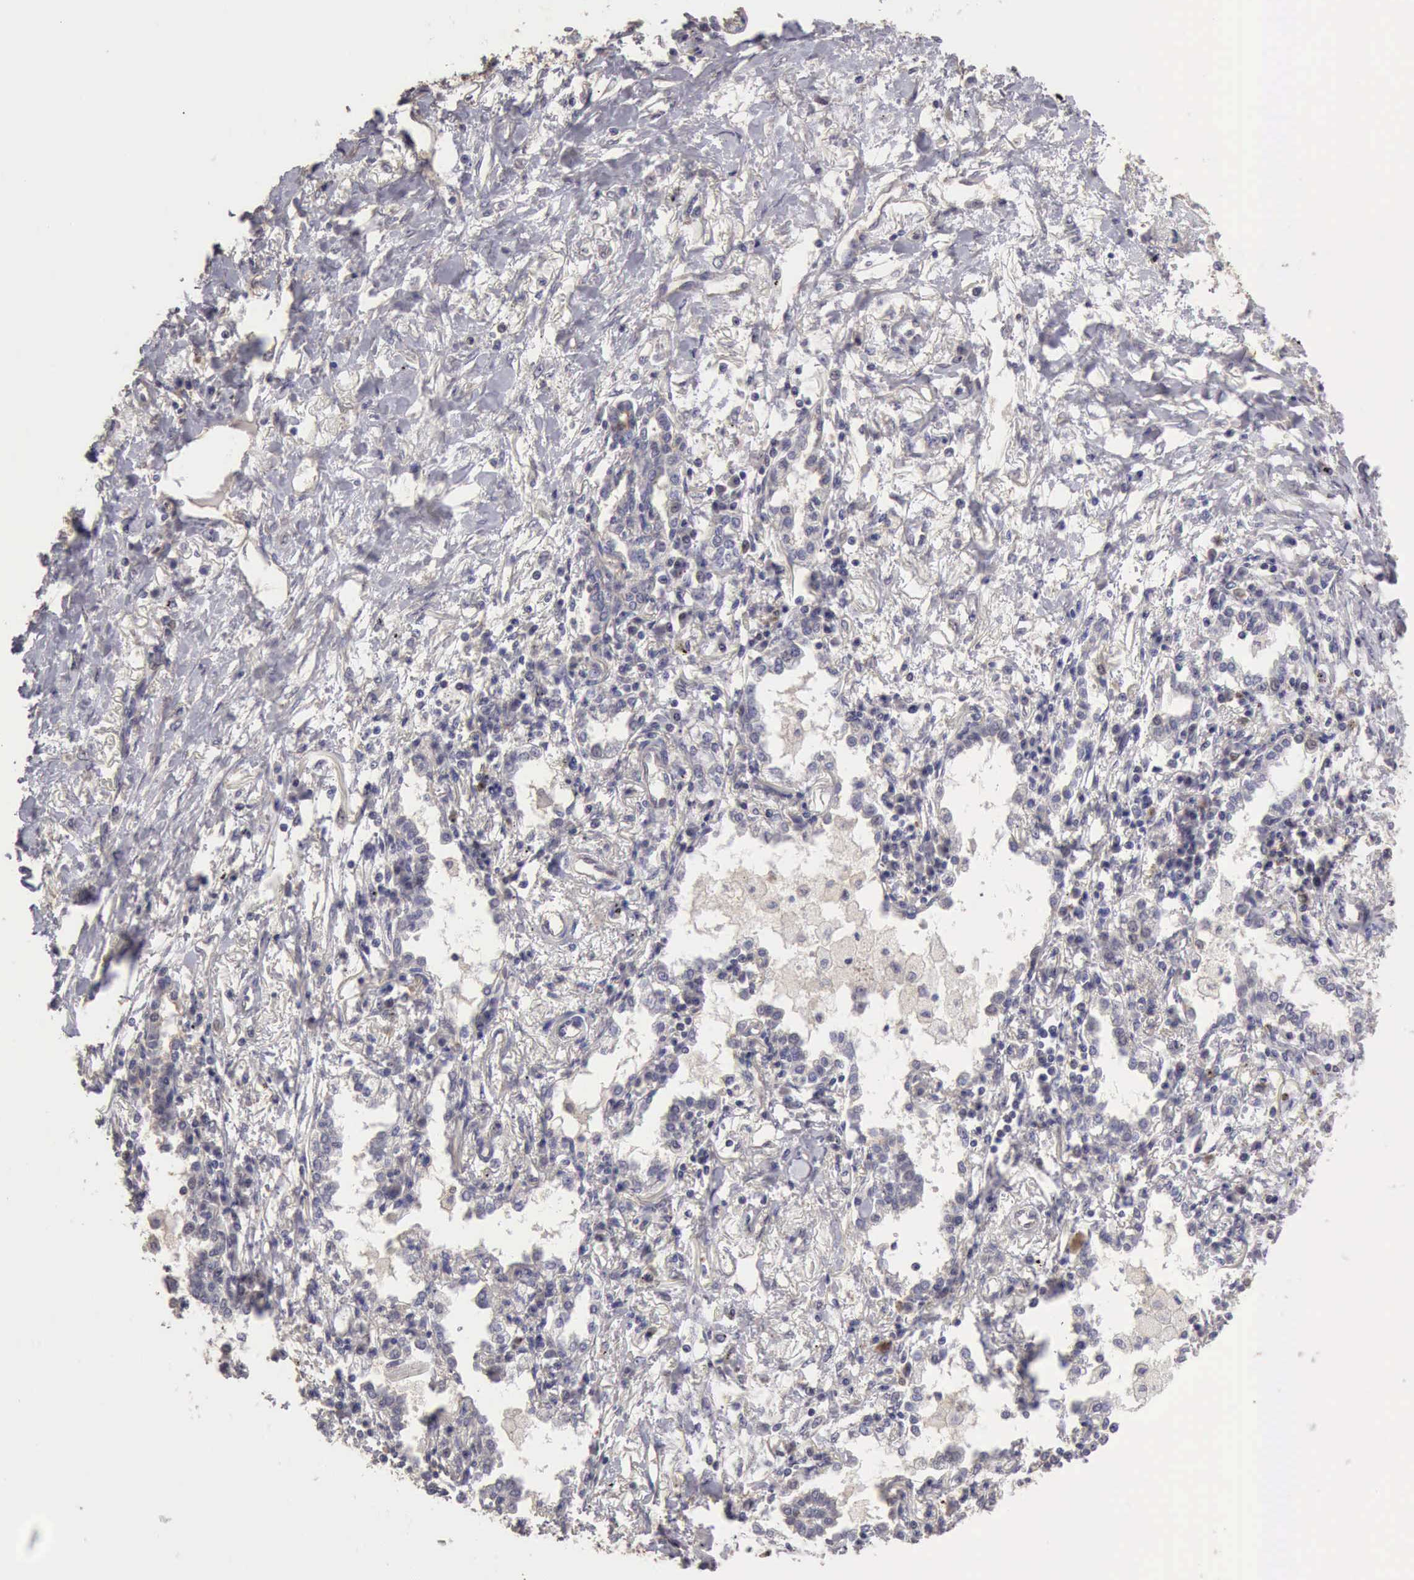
{"staining": {"intensity": "negative", "quantity": "none", "location": "none"}, "tissue": "lung cancer", "cell_type": "Tumor cells", "image_type": "cancer", "snomed": [{"axis": "morphology", "description": "Adenocarcinoma, NOS"}, {"axis": "topography", "description": "Lung"}], "caption": "A histopathology image of human lung cancer (adenocarcinoma) is negative for staining in tumor cells.", "gene": "BMX", "patient": {"sex": "male", "age": 60}}